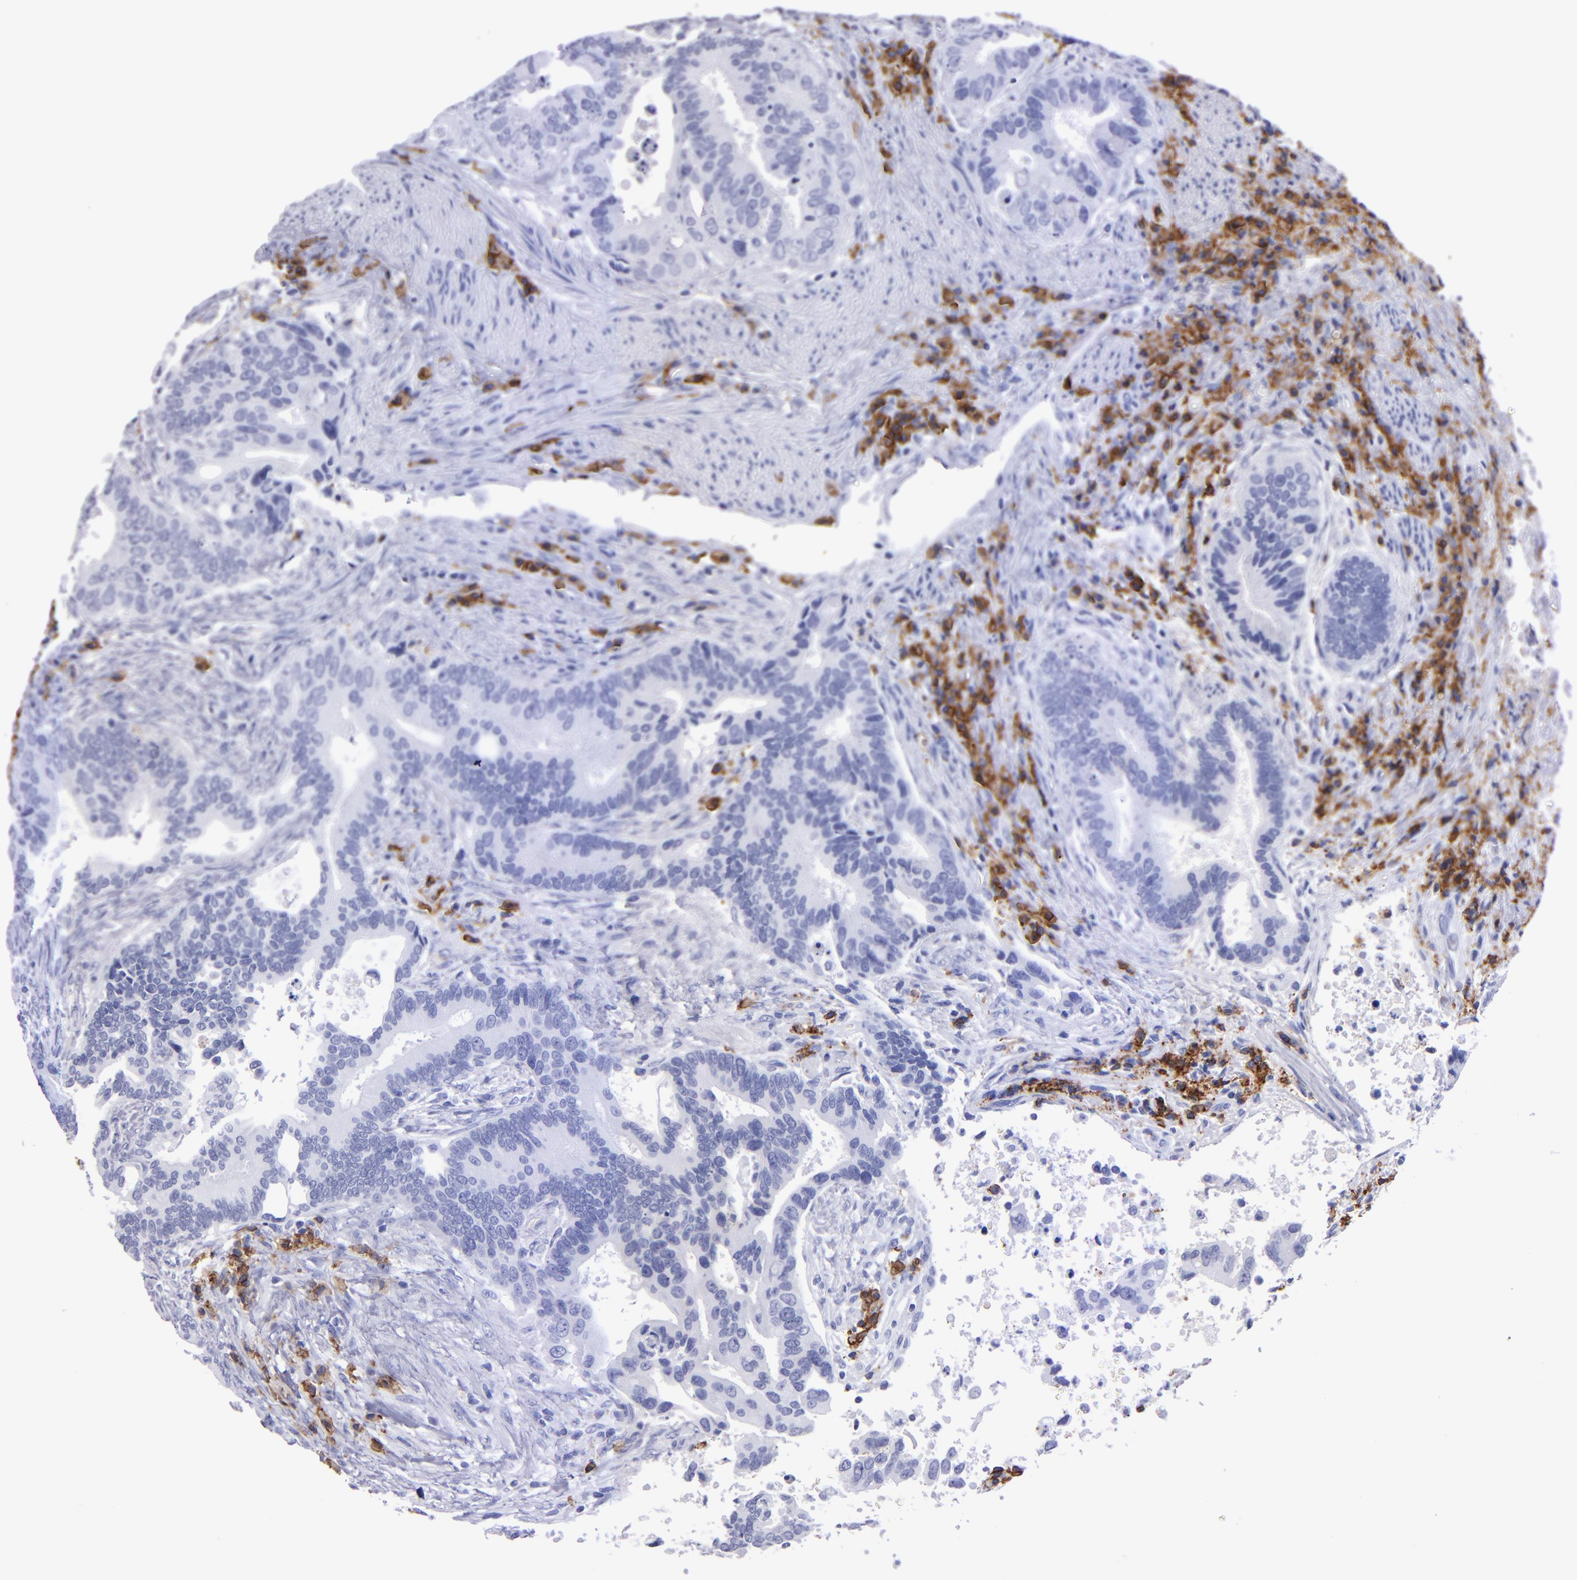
{"staining": {"intensity": "negative", "quantity": "none", "location": "none"}, "tissue": "colorectal cancer", "cell_type": "Tumor cells", "image_type": "cancer", "snomed": [{"axis": "morphology", "description": "Adenocarcinoma, NOS"}, {"axis": "topography", "description": "Rectum"}], "caption": "This micrograph is of colorectal adenocarcinoma stained with IHC to label a protein in brown with the nuclei are counter-stained blue. There is no expression in tumor cells. (DAB immunohistochemistry with hematoxylin counter stain).", "gene": "CD38", "patient": {"sex": "female", "age": 67}}